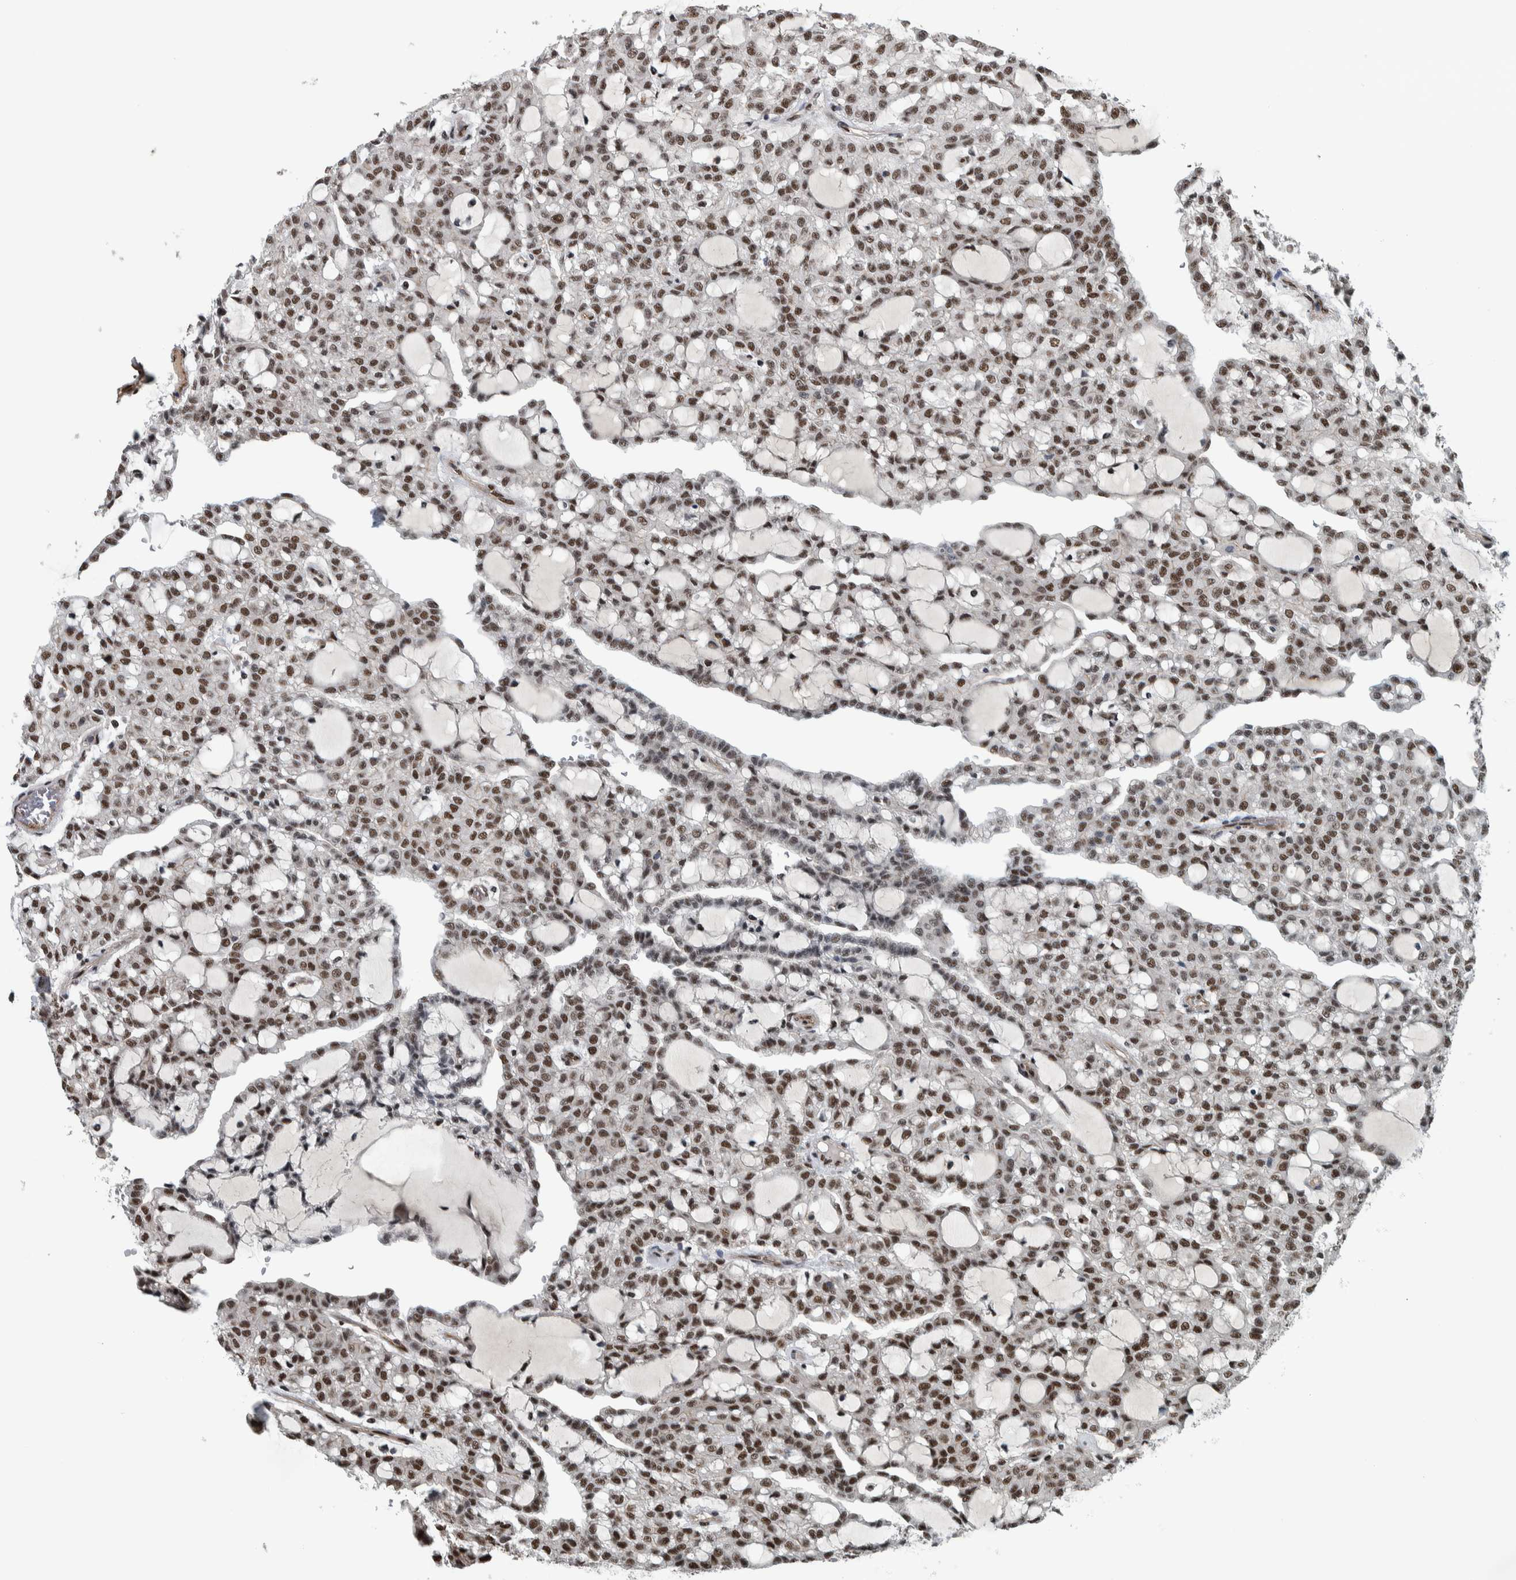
{"staining": {"intensity": "strong", "quantity": ">75%", "location": "nuclear"}, "tissue": "renal cancer", "cell_type": "Tumor cells", "image_type": "cancer", "snomed": [{"axis": "morphology", "description": "Adenocarcinoma, NOS"}, {"axis": "topography", "description": "Kidney"}], "caption": "This image shows immunohistochemistry staining of human adenocarcinoma (renal), with high strong nuclear staining in approximately >75% of tumor cells.", "gene": "FAM135B", "patient": {"sex": "male", "age": 63}}